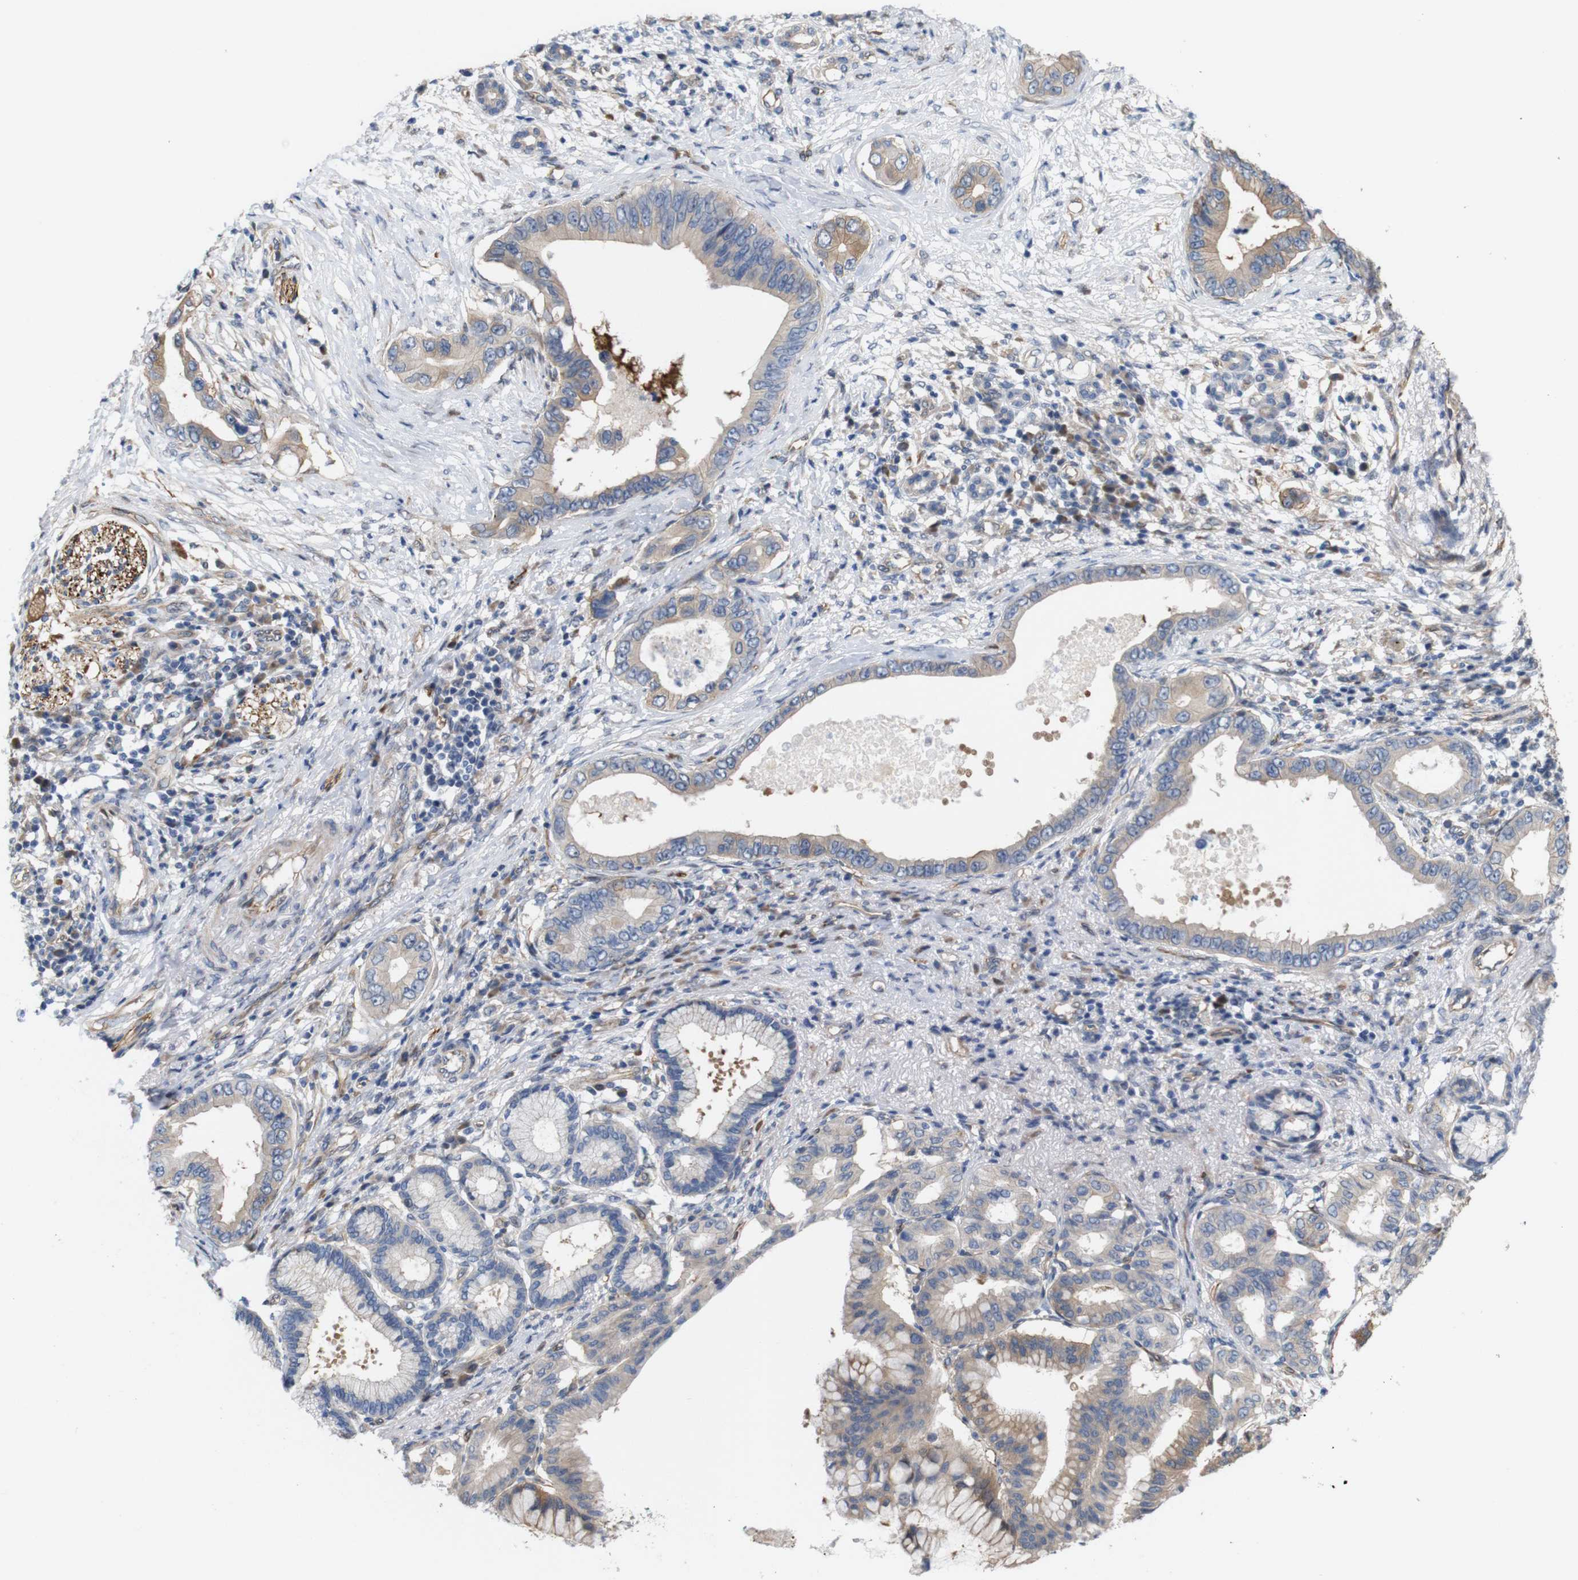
{"staining": {"intensity": "weak", "quantity": "25%-75%", "location": "cytoplasmic/membranous"}, "tissue": "pancreatic cancer", "cell_type": "Tumor cells", "image_type": "cancer", "snomed": [{"axis": "morphology", "description": "Adenocarcinoma, NOS"}, {"axis": "topography", "description": "Pancreas"}], "caption": "The micrograph reveals immunohistochemical staining of pancreatic cancer. There is weak cytoplasmic/membranous positivity is identified in about 25%-75% of tumor cells.", "gene": "JPH1", "patient": {"sex": "male", "age": 77}}